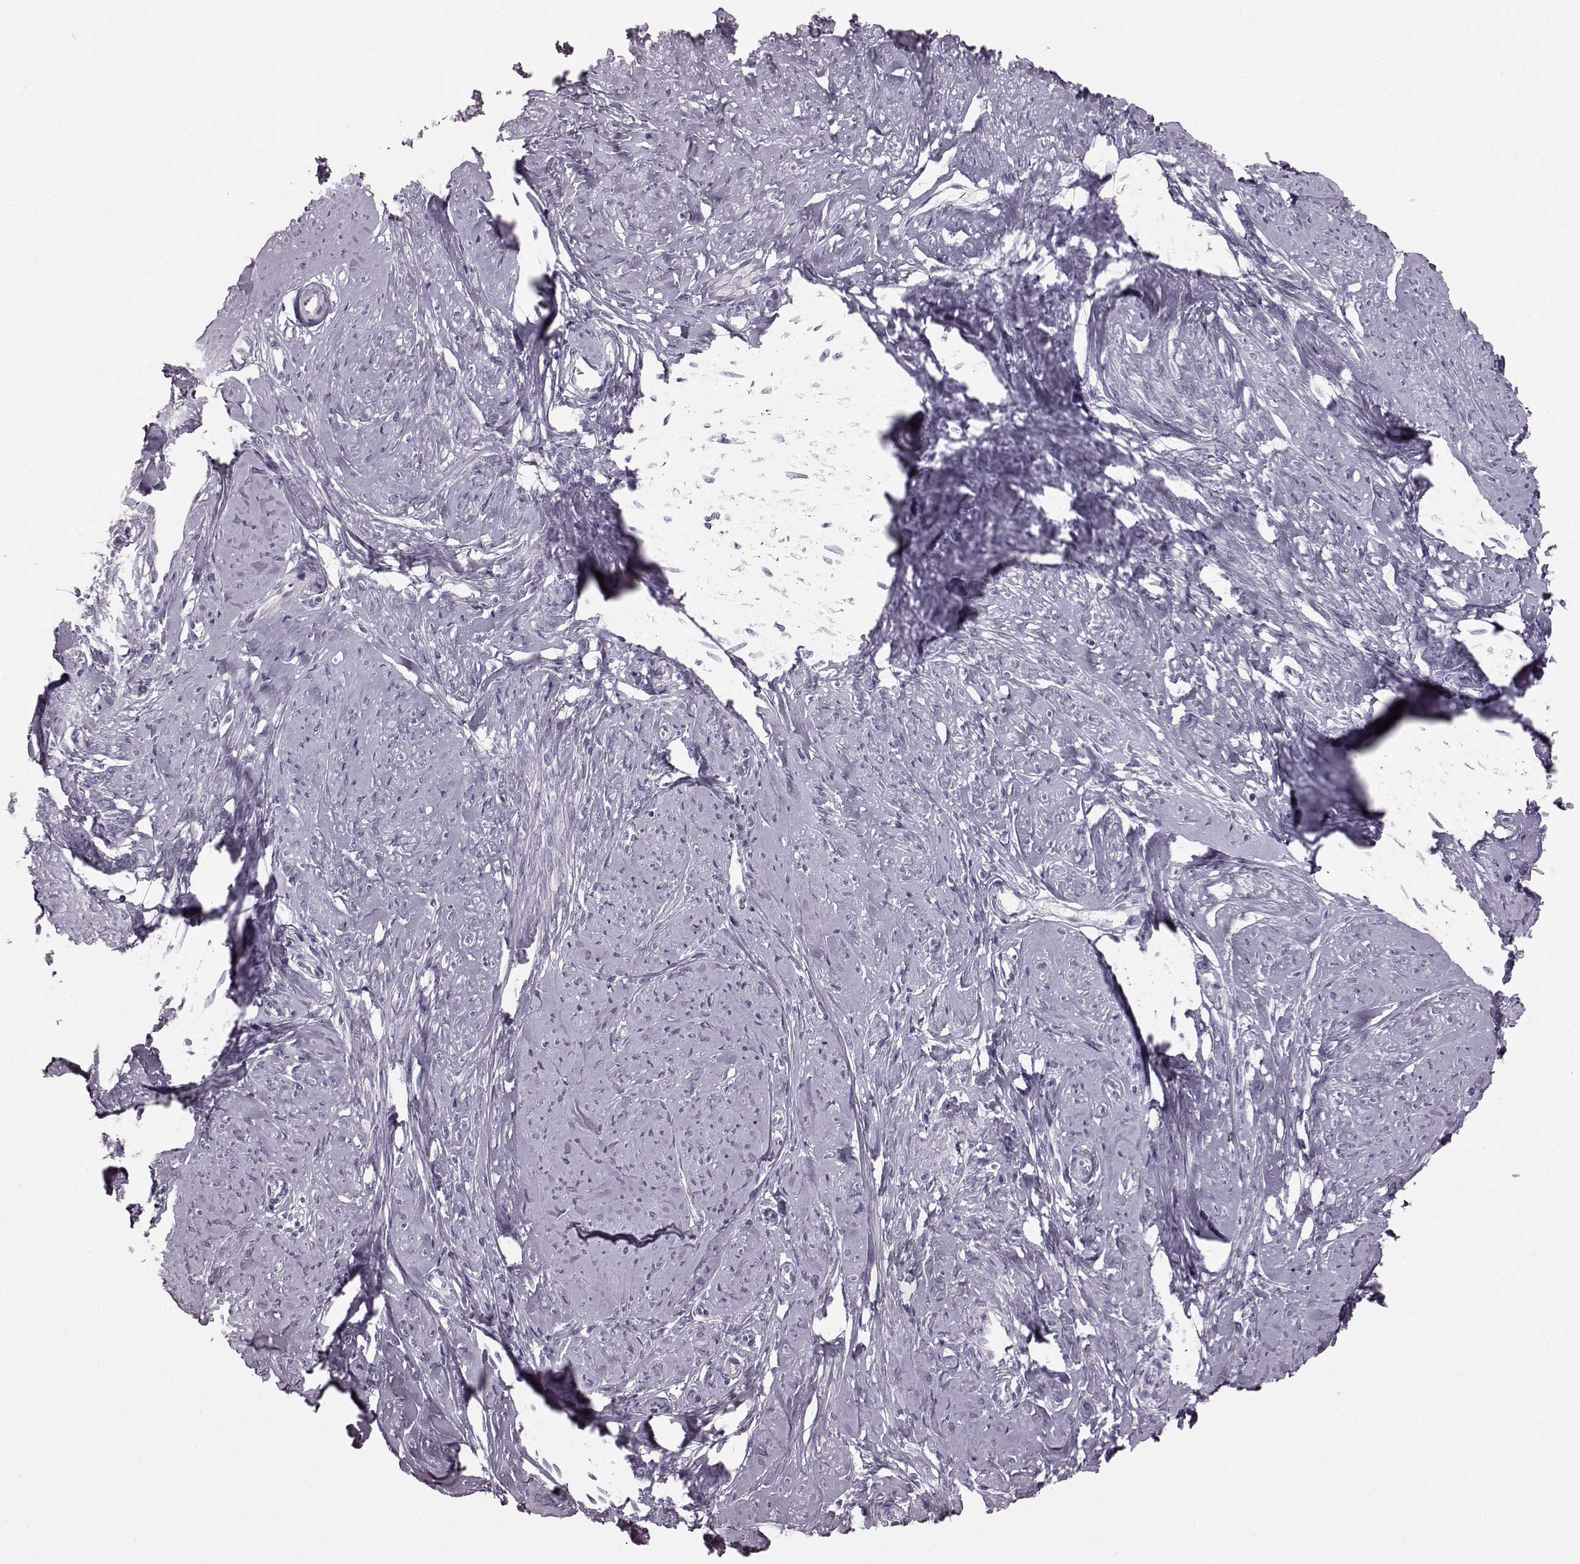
{"staining": {"intensity": "negative", "quantity": "none", "location": "none"}, "tissue": "smooth muscle", "cell_type": "Smooth muscle cells", "image_type": "normal", "snomed": [{"axis": "morphology", "description": "Normal tissue, NOS"}, {"axis": "topography", "description": "Smooth muscle"}], "caption": "Photomicrograph shows no significant protein expression in smooth muscle cells of normal smooth muscle.", "gene": "CRYBA2", "patient": {"sex": "female", "age": 48}}